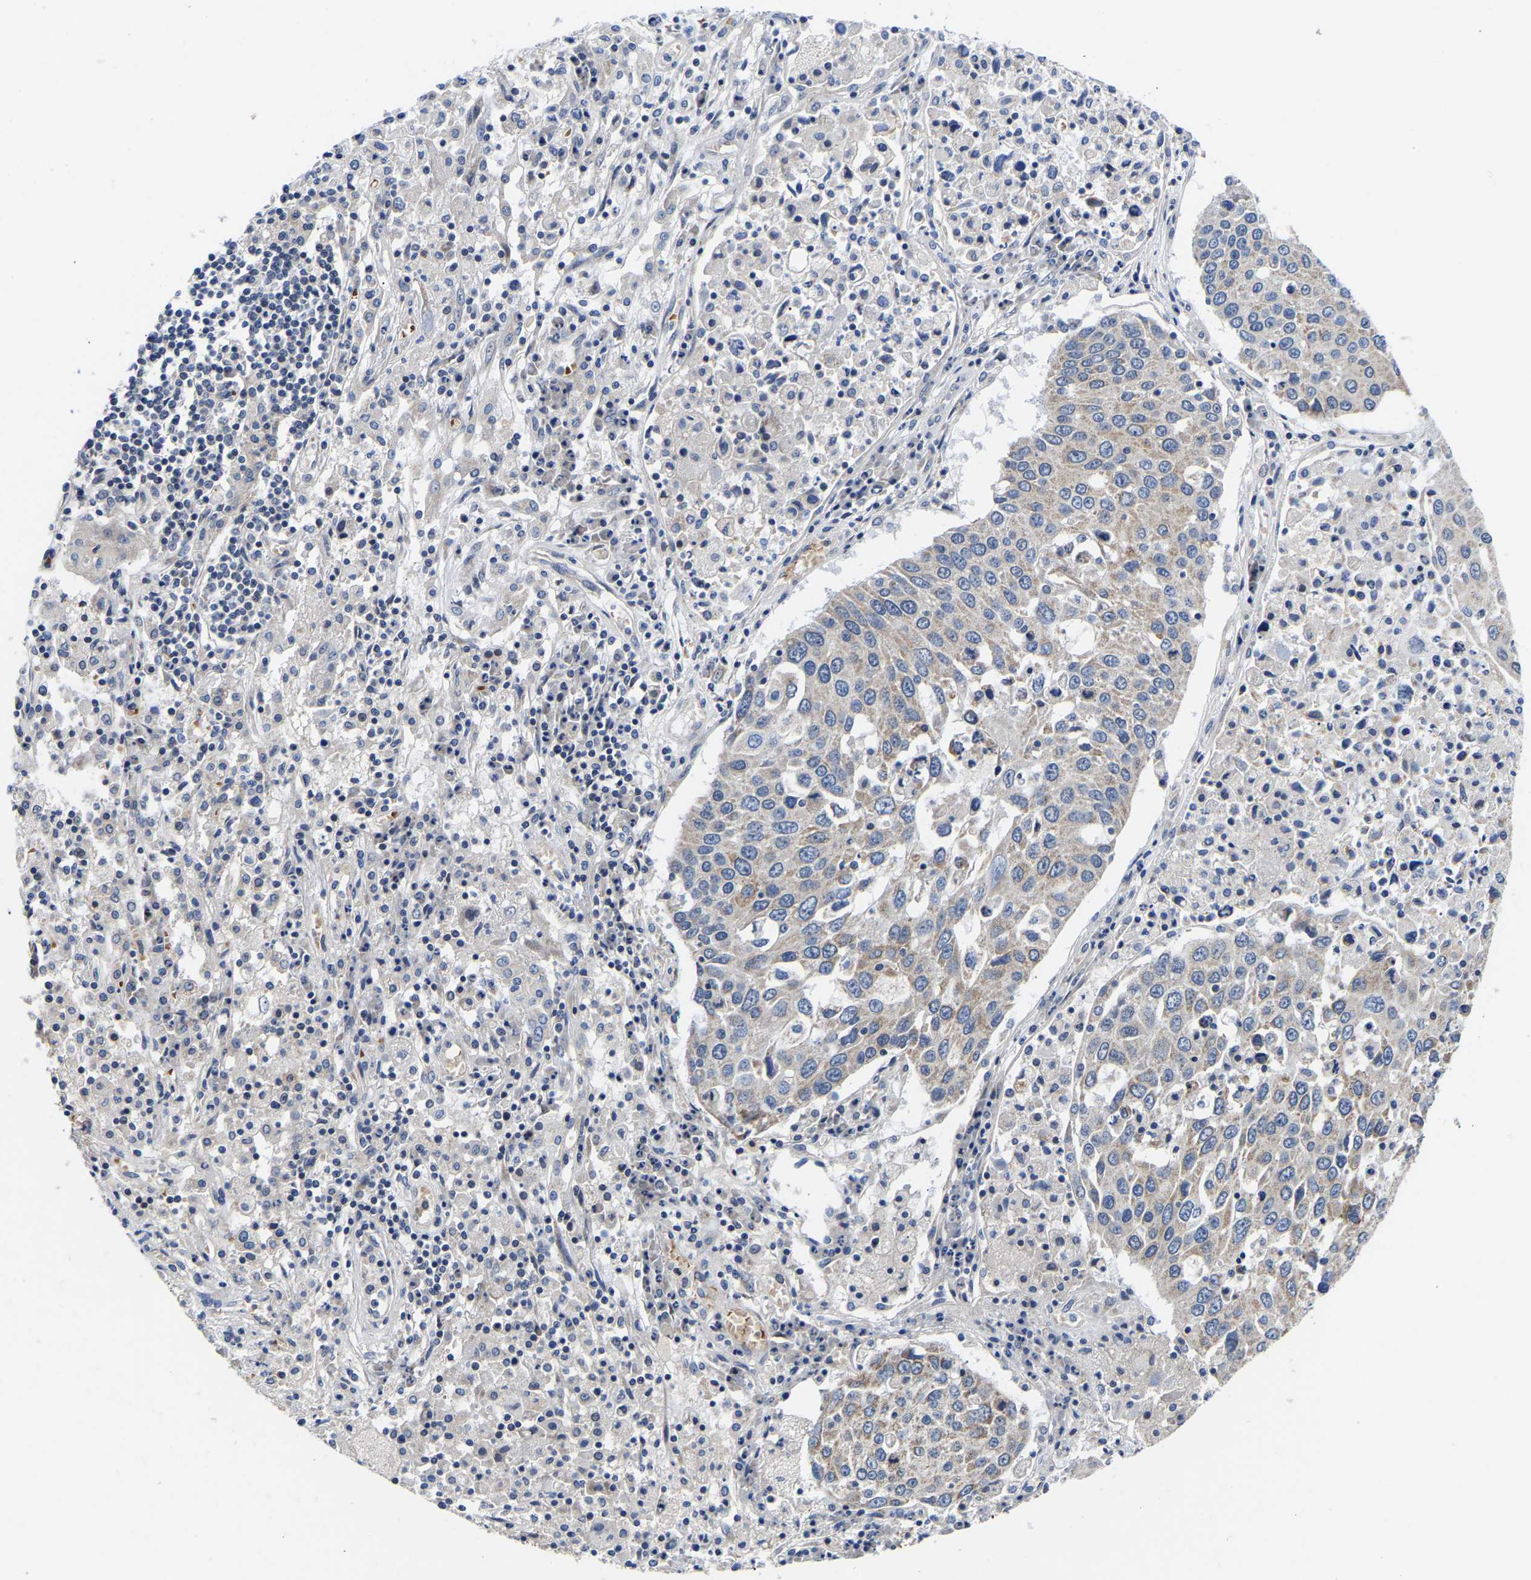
{"staining": {"intensity": "weak", "quantity": "25%-75%", "location": "cytoplasmic/membranous"}, "tissue": "lung cancer", "cell_type": "Tumor cells", "image_type": "cancer", "snomed": [{"axis": "morphology", "description": "Squamous cell carcinoma, NOS"}, {"axis": "topography", "description": "Lung"}], "caption": "Lung squamous cell carcinoma tissue reveals weak cytoplasmic/membranous expression in approximately 25%-75% of tumor cells, visualized by immunohistochemistry.", "gene": "RINT1", "patient": {"sex": "male", "age": 65}}